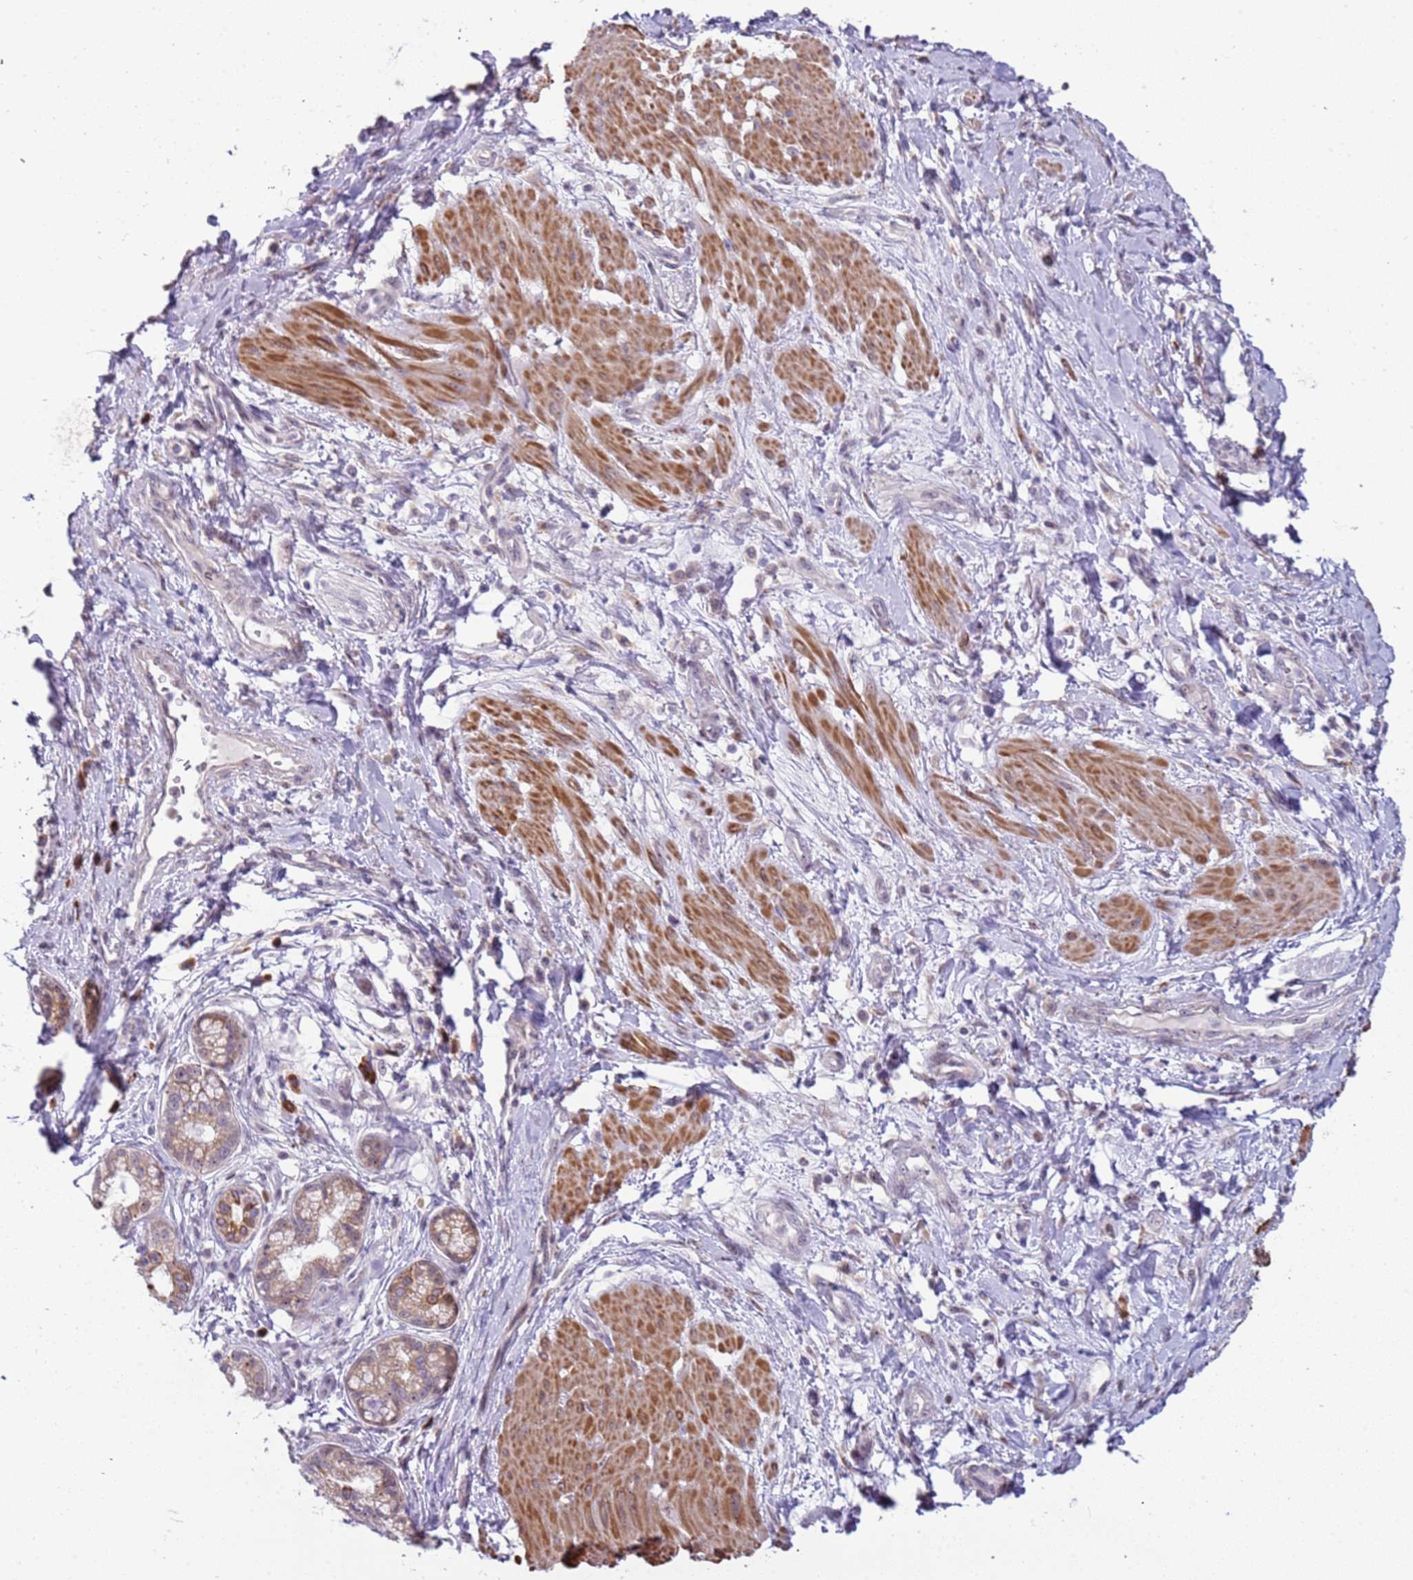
{"staining": {"intensity": "moderate", "quantity": ">75%", "location": "cytoplasmic/membranous,nuclear"}, "tissue": "pancreatic cancer", "cell_type": "Tumor cells", "image_type": "cancer", "snomed": [{"axis": "morphology", "description": "Adenocarcinoma, NOS"}, {"axis": "topography", "description": "Pancreas"}], "caption": "A histopathology image of human adenocarcinoma (pancreatic) stained for a protein shows moderate cytoplasmic/membranous and nuclear brown staining in tumor cells.", "gene": "UCMA", "patient": {"sex": "male", "age": 72}}